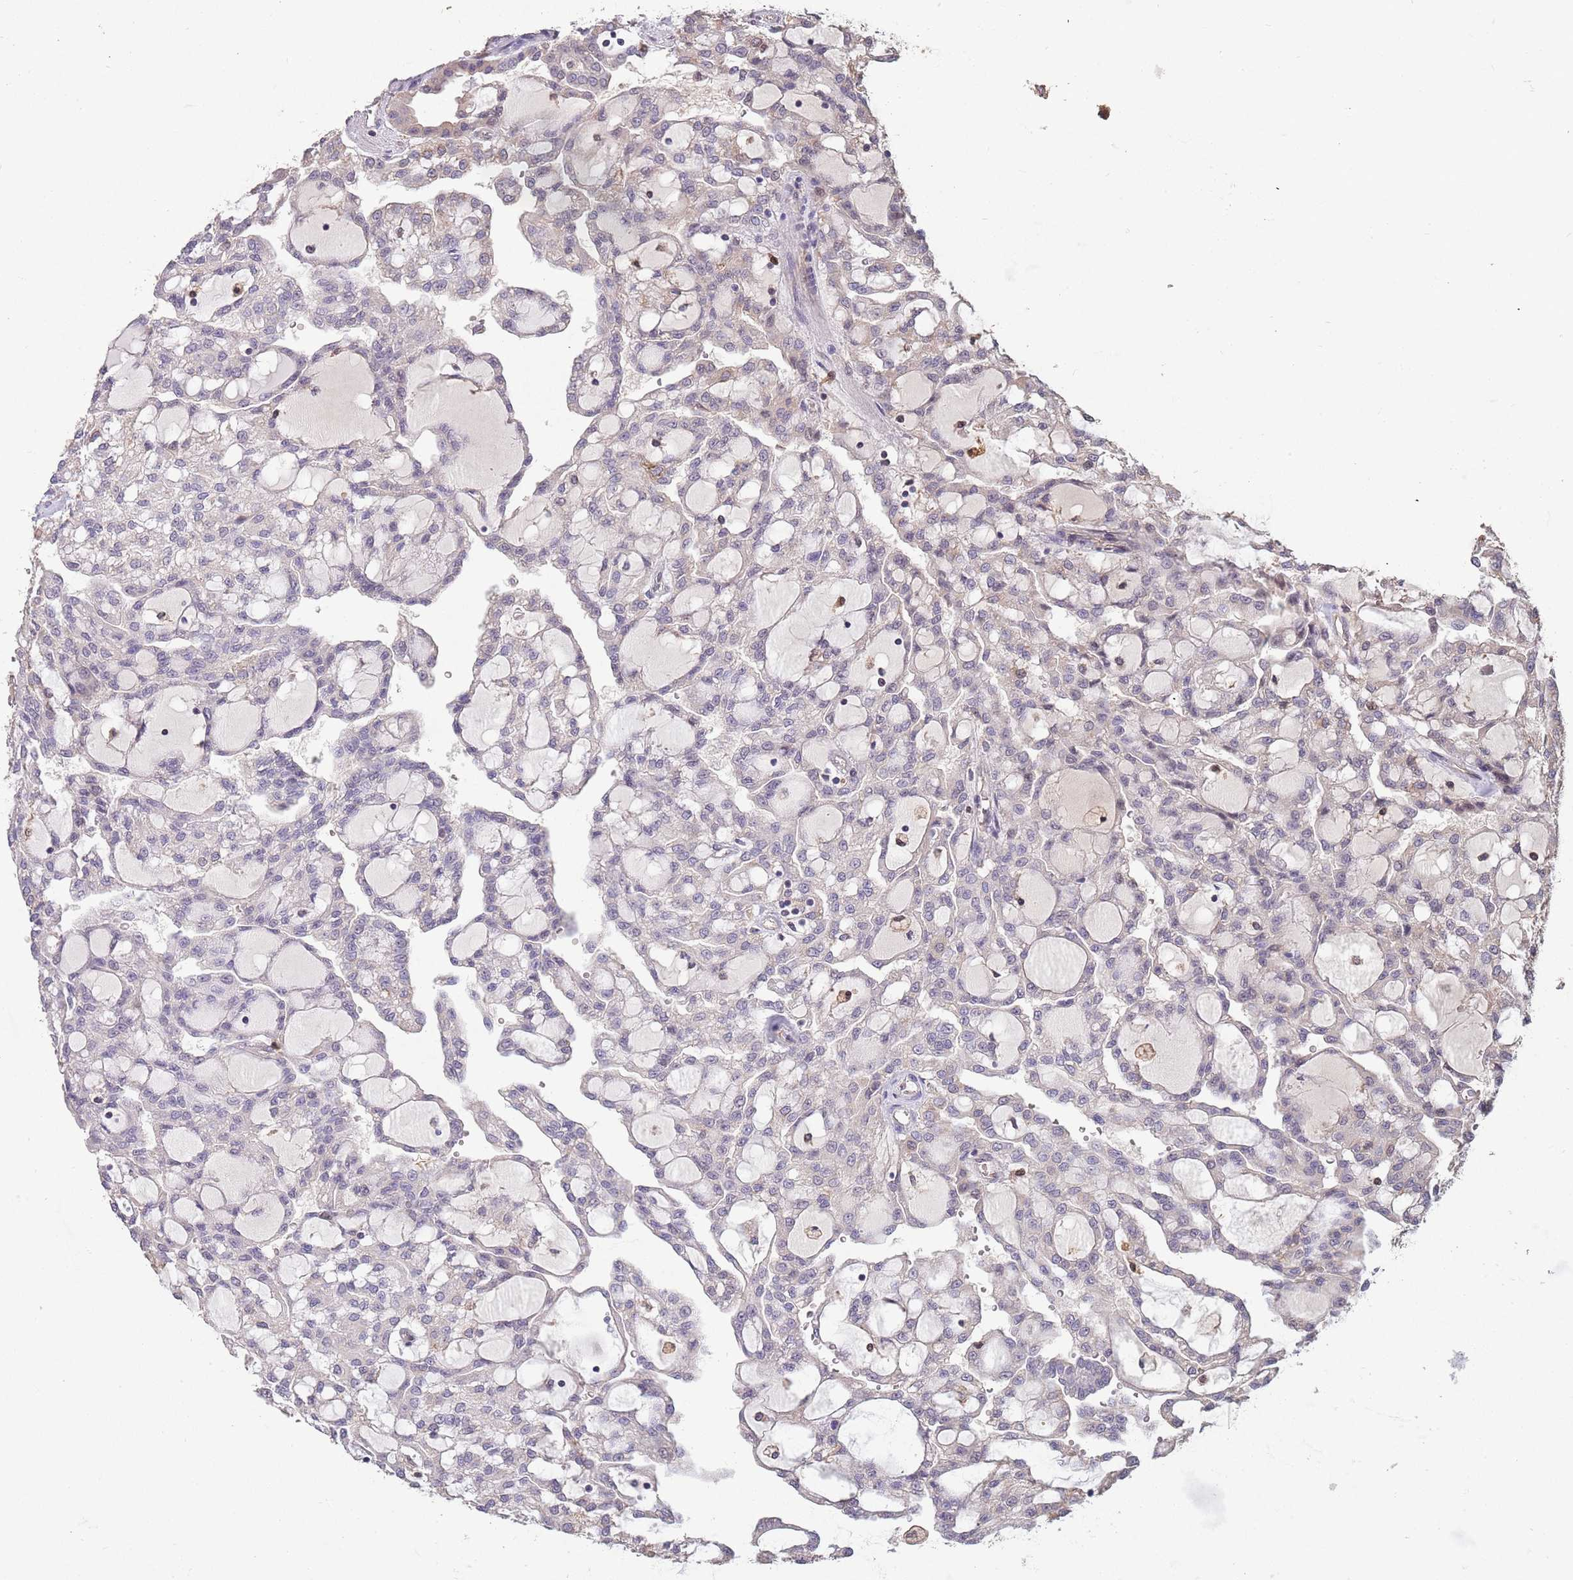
{"staining": {"intensity": "moderate", "quantity": "<25%", "location": "cytoplasmic/membranous,nuclear"}, "tissue": "renal cancer", "cell_type": "Tumor cells", "image_type": "cancer", "snomed": [{"axis": "morphology", "description": "Adenocarcinoma, NOS"}, {"axis": "topography", "description": "Kidney"}], "caption": "Renal adenocarcinoma stained with IHC displays moderate cytoplasmic/membranous and nuclear expression in about <25% of tumor cells.", "gene": "ZNF639", "patient": {"sex": "male", "age": 63}}